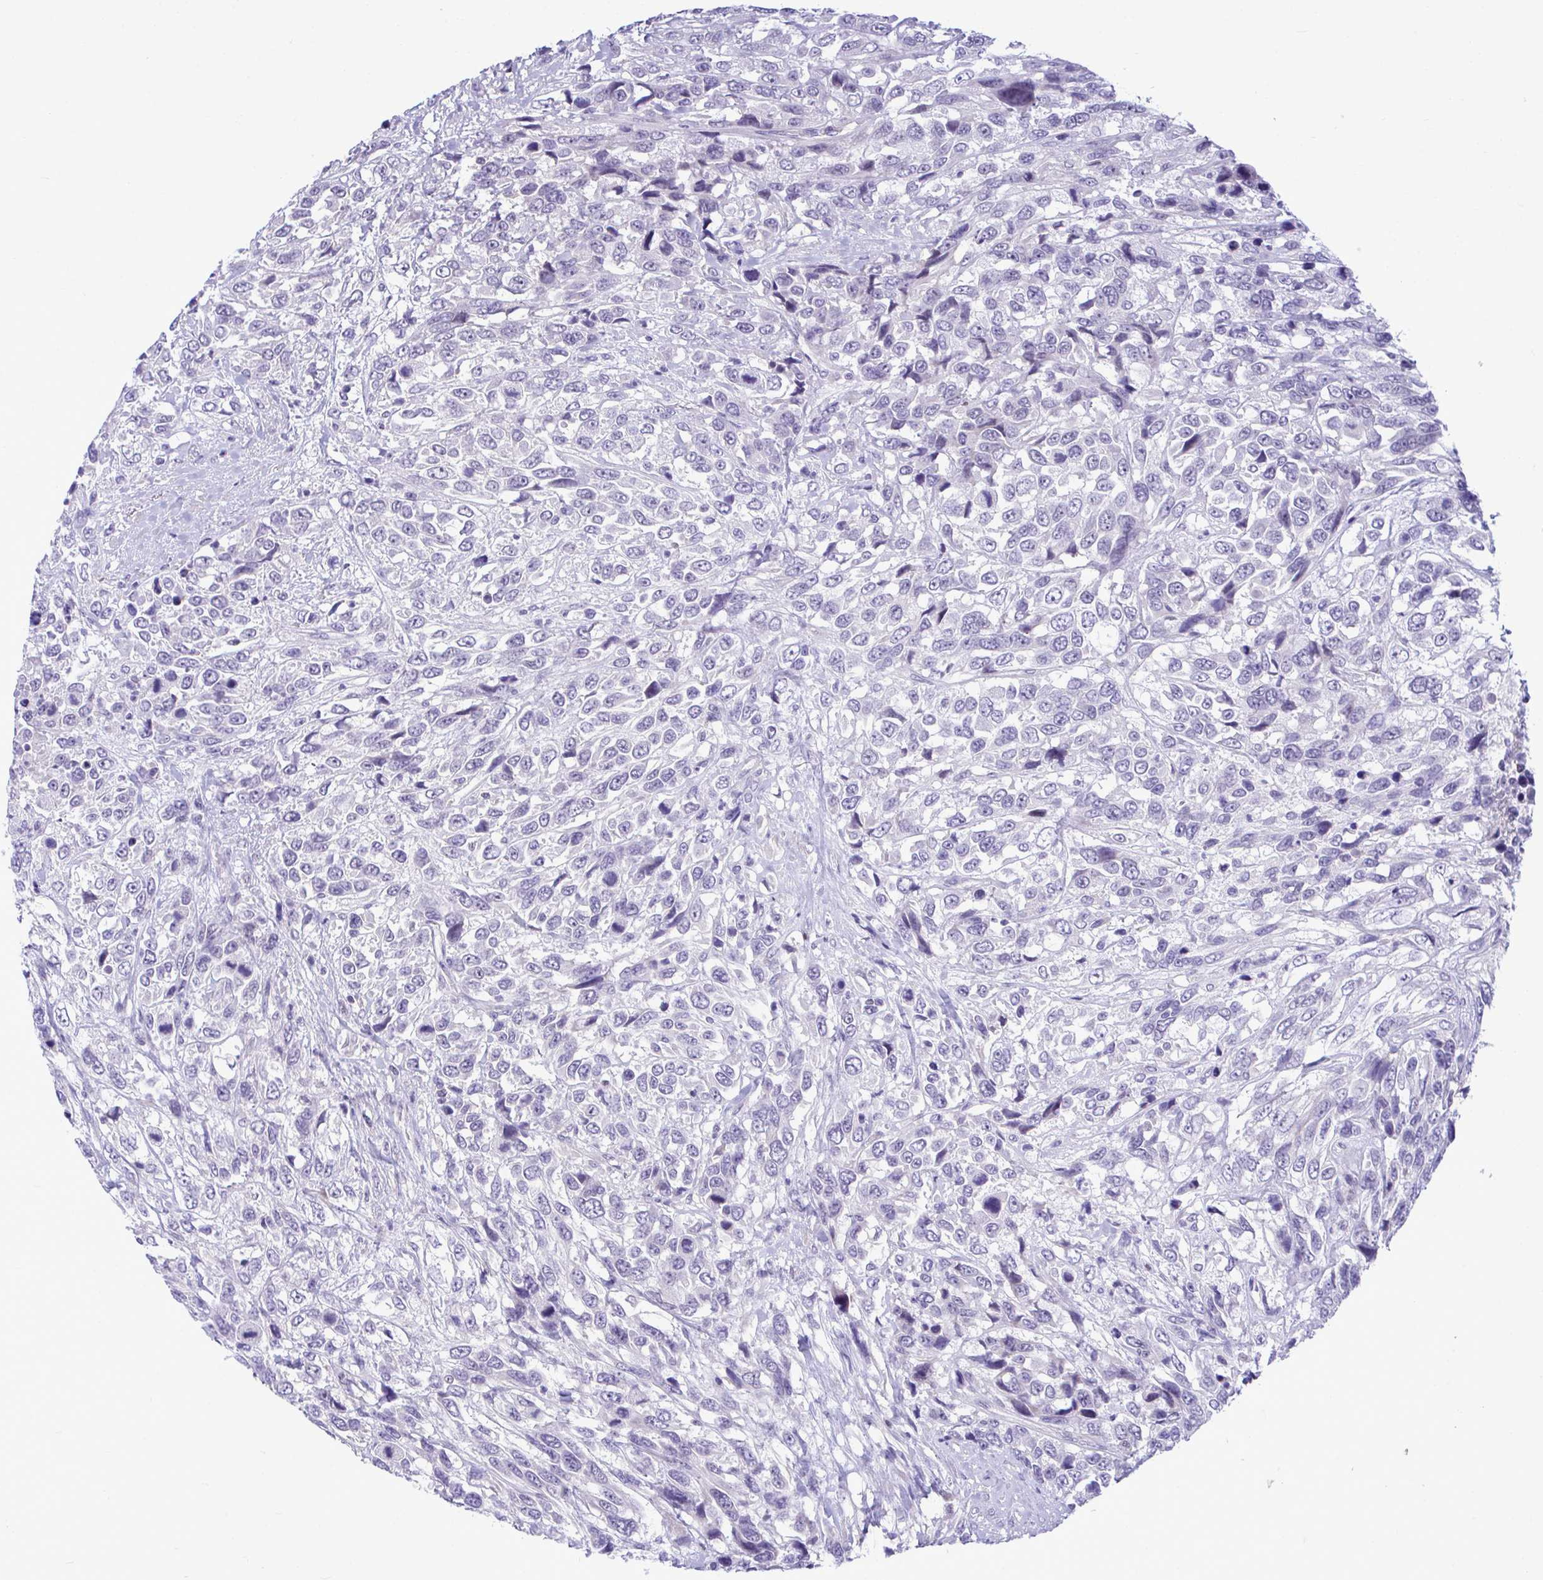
{"staining": {"intensity": "negative", "quantity": "none", "location": "none"}, "tissue": "urothelial cancer", "cell_type": "Tumor cells", "image_type": "cancer", "snomed": [{"axis": "morphology", "description": "Urothelial carcinoma, High grade"}, {"axis": "topography", "description": "Urinary bladder"}], "caption": "Immunohistochemistry (IHC) of high-grade urothelial carcinoma displays no expression in tumor cells.", "gene": "SLC25A51", "patient": {"sex": "female", "age": 70}}